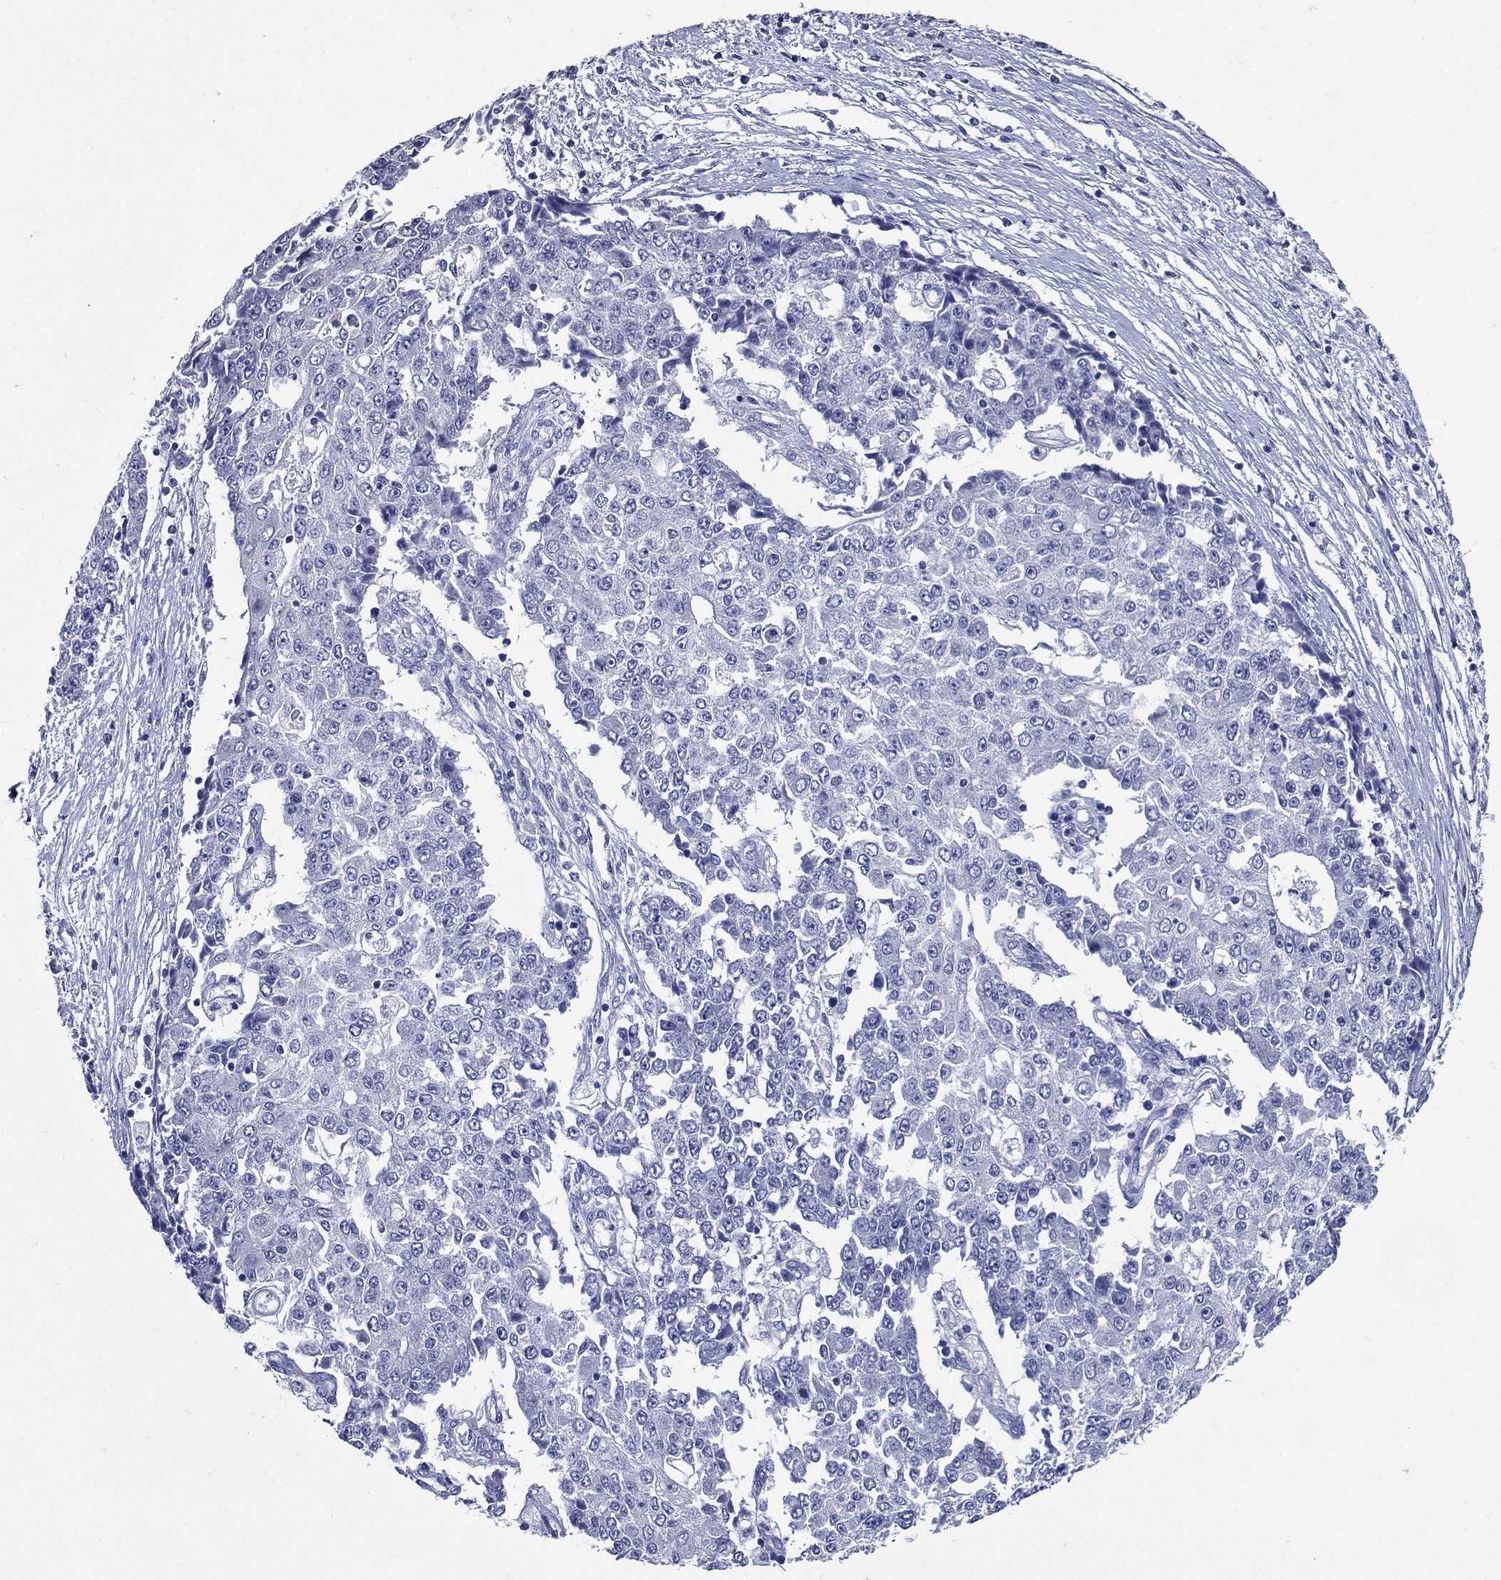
{"staining": {"intensity": "negative", "quantity": "none", "location": "none"}, "tissue": "ovarian cancer", "cell_type": "Tumor cells", "image_type": "cancer", "snomed": [{"axis": "morphology", "description": "Carcinoma, endometroid"}, {"axis": "topography", "description": "Ovary"}], "caption": "A high-resolution photomicrograph shows immunohistochemistry (IHC) staining of endometroid carcinoma (ovarian), which demonstrates no significant expression in tumor cells.", "gene": "TGM1", "patient": {"sex": "female", "age": 42}}